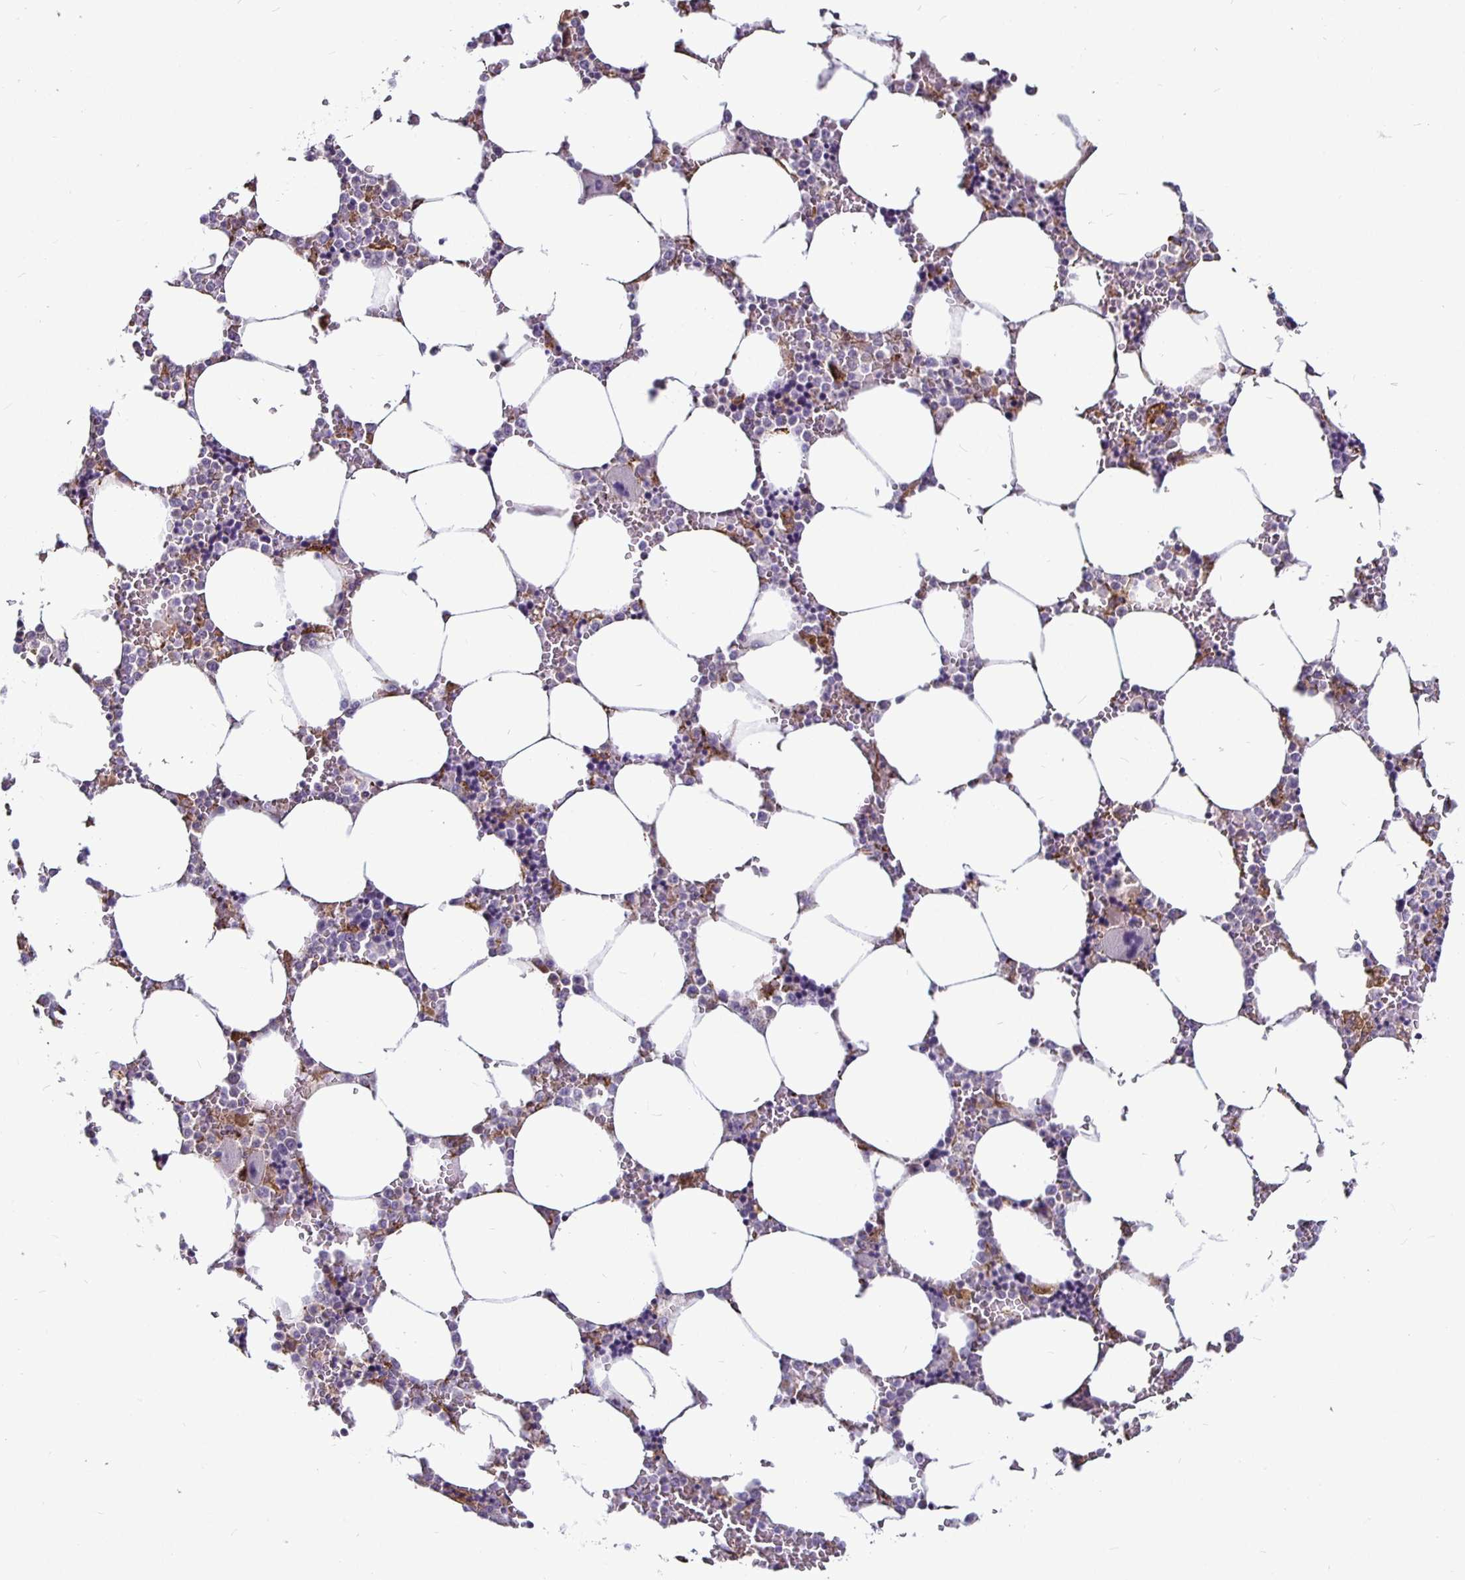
{"staining": {"intensity": "moderate", "quantity": "<25%", "location": "cytoplasmic/membranous"}, "tissue": "bone marrow", "cell_type": "Hematopoietic cells", "image_type": "normal", "snomed": [{"axis": "morphology", "description": "Normal tissue, NOS"}, {"axis": "topography", "description": "Bone marrow"}], "caption": "Immunohistochemistry (IHC) of normal bone marrow demonstrates low levels of moderate cytoplasmic/membranous positivity in about <25% of hematopoietic cells. Ihc stains the protein of interest in brown and the nuclei are stained blue.", "gene": "P4HA2", "patient": {"sex": "male", "age": 64}}